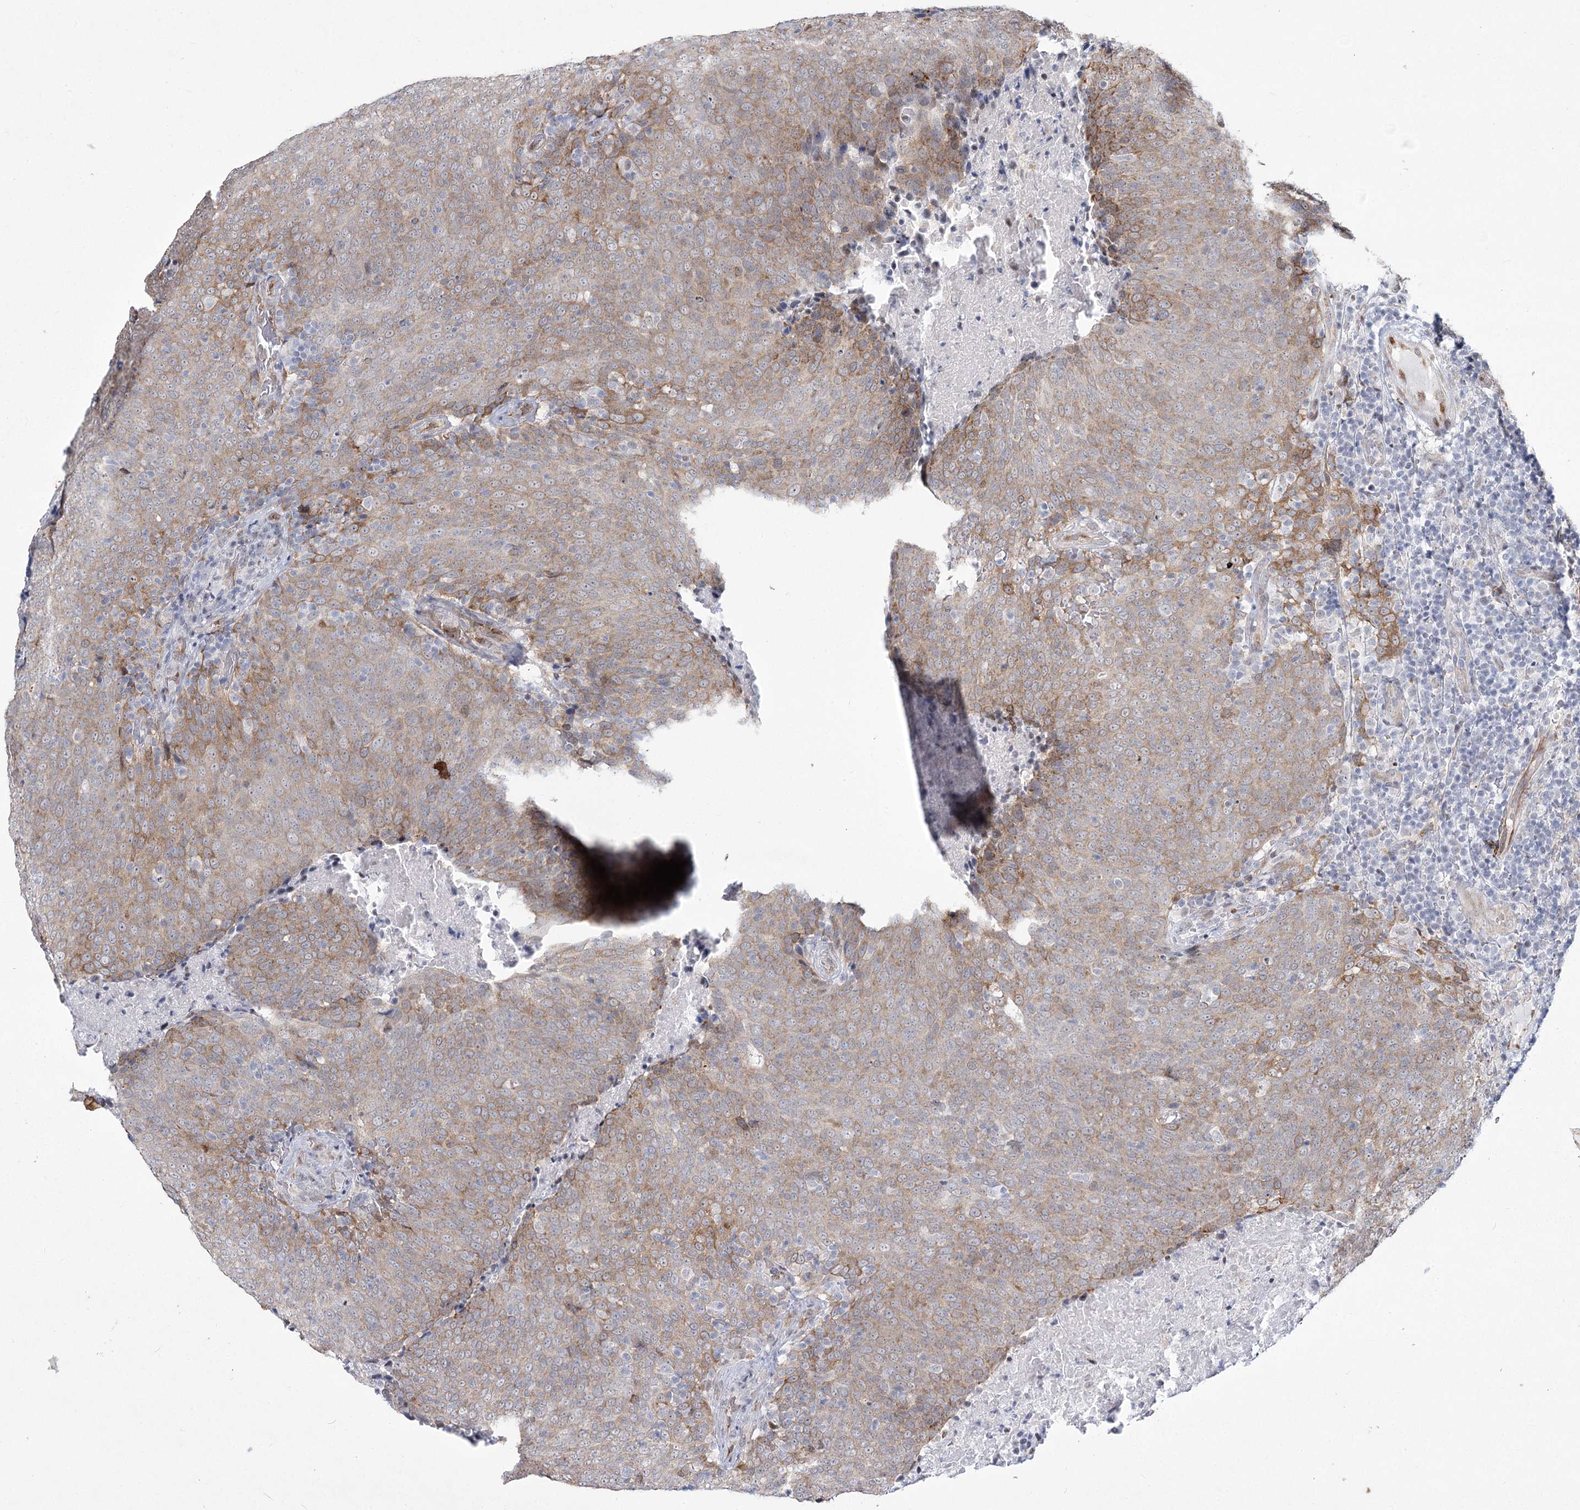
{"staining": {"intensity": "moderate", "quantity": "<25%", "location": "cytoplasmic/membranous"}, "tissue": "head and neck cancer", "cell_type": "Tumor cells", "image_type": "cancer", "snomed": [{"axis": "morphology", "description": "Squamous cell carcinoma, NOS"}, {"axis": "morphology", "description": "Squamous cell carcinoma, metastatic, NOS"}, {"axis": "topography", "description": "Lymph node"}, {"axis": "topography", "description": "Head-Neck"}], "caption": "Immunohistochemistry (IHC) histopathology image of neoplastic tissue: human metastatic squamous cell carcinoma (head and neck) stained using immunohistochemistry reveals low levels of moderate protein expression localized specifically in the cytoplasmic/membranous of tumor cells, appearing as a cytoplasmic/membranous brown color.", "gene": "YBX3", "patient": {"sex": "male", "age": 62}}